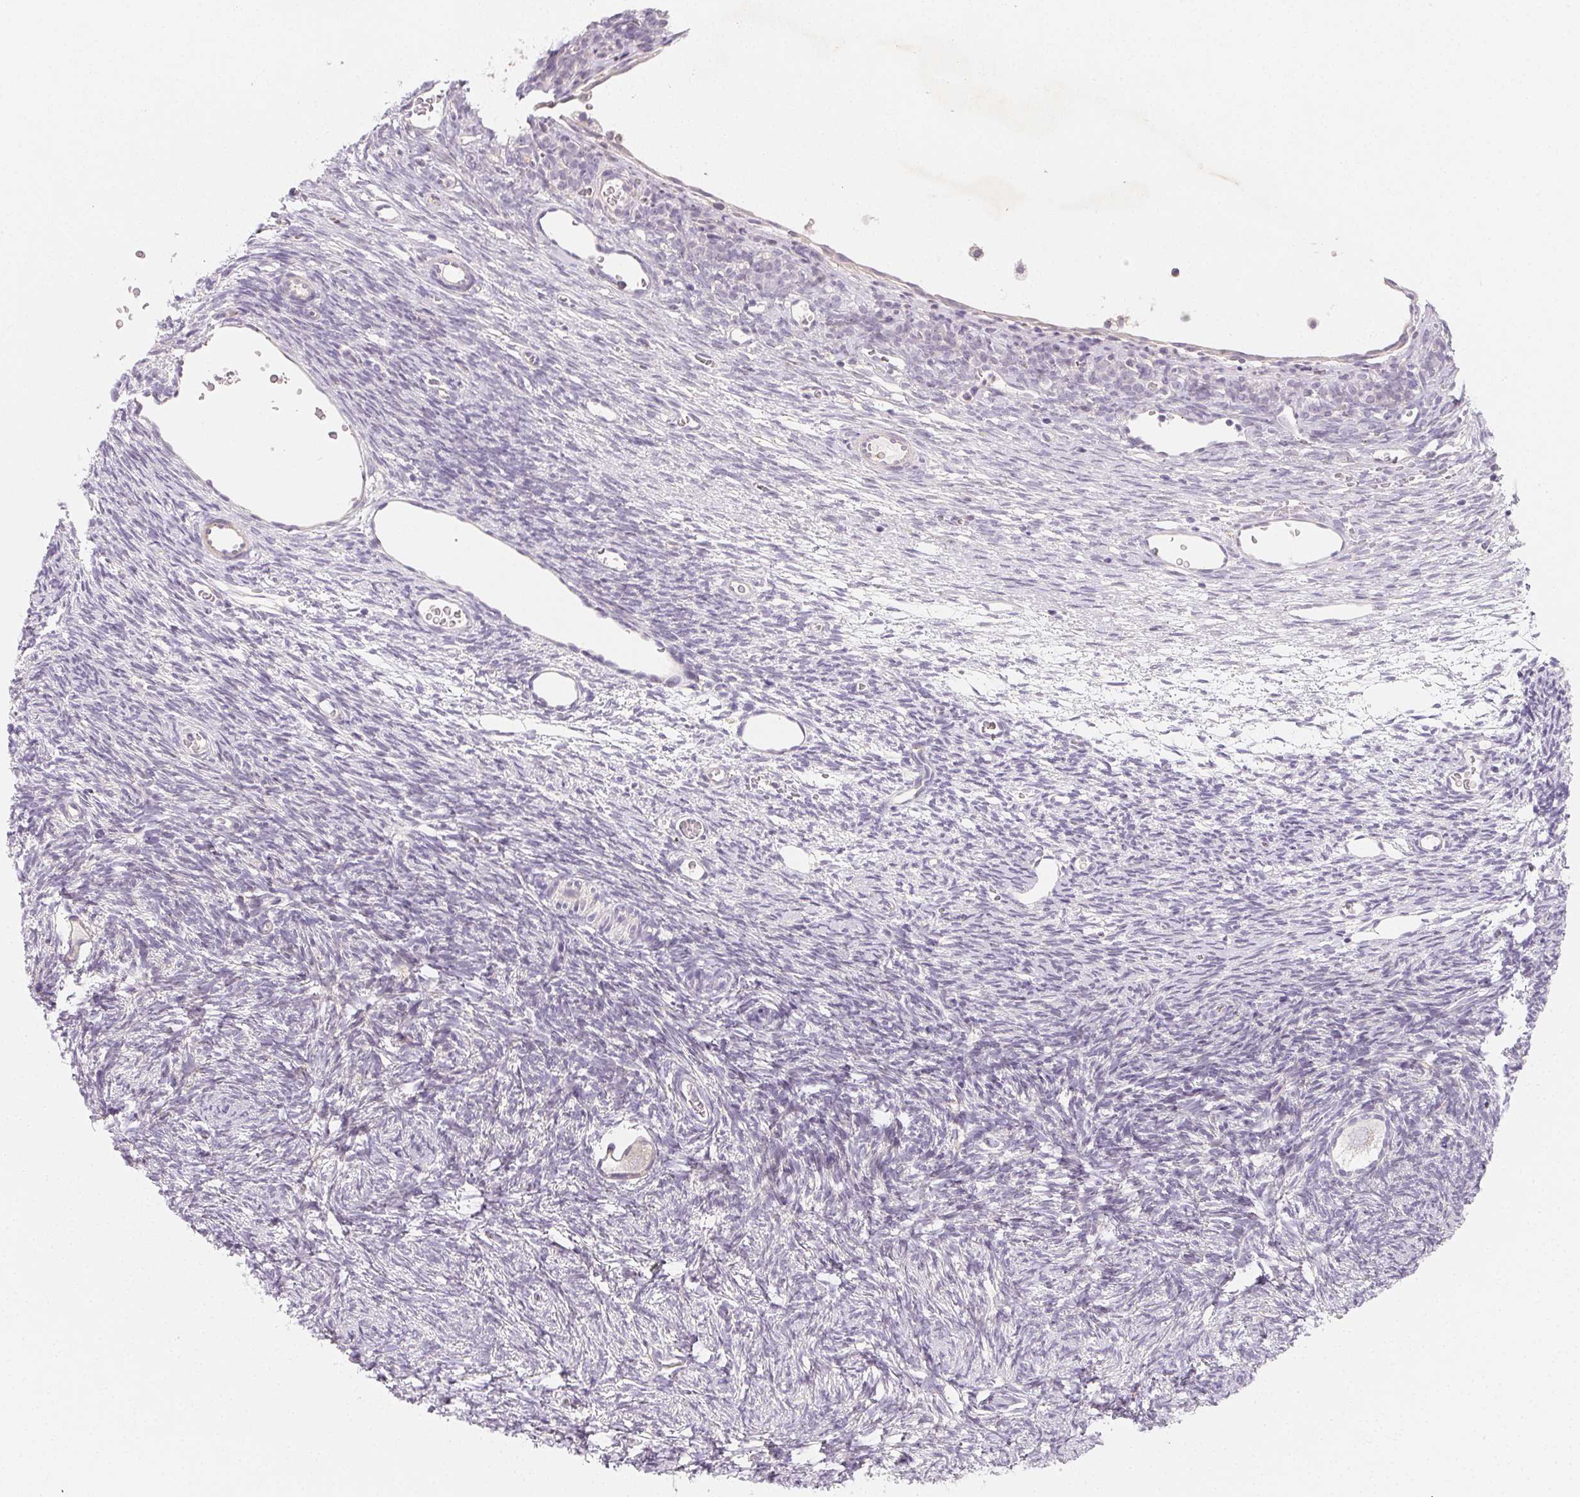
{"staining": {"intensity": "negative", "quantity": "none", "location": "none"}, "tissue": "ovary", "cell_type": "Follicle cells", "image_type": "normal", "snomed": [{"axis": "morphology", "description": "Normal tissue, NOS"}, {"axis": "topography", "description": "Ovary"}], "caption": "This photomicrograph is of normal ovary stained with immunohistochemistry (IHC) to label a protein in brown with the nuclei are counter-stained blue. There is no positivity in follicle cells.", "gene": "LRRC23", "patient": {"sex": "female", "age": 34}}